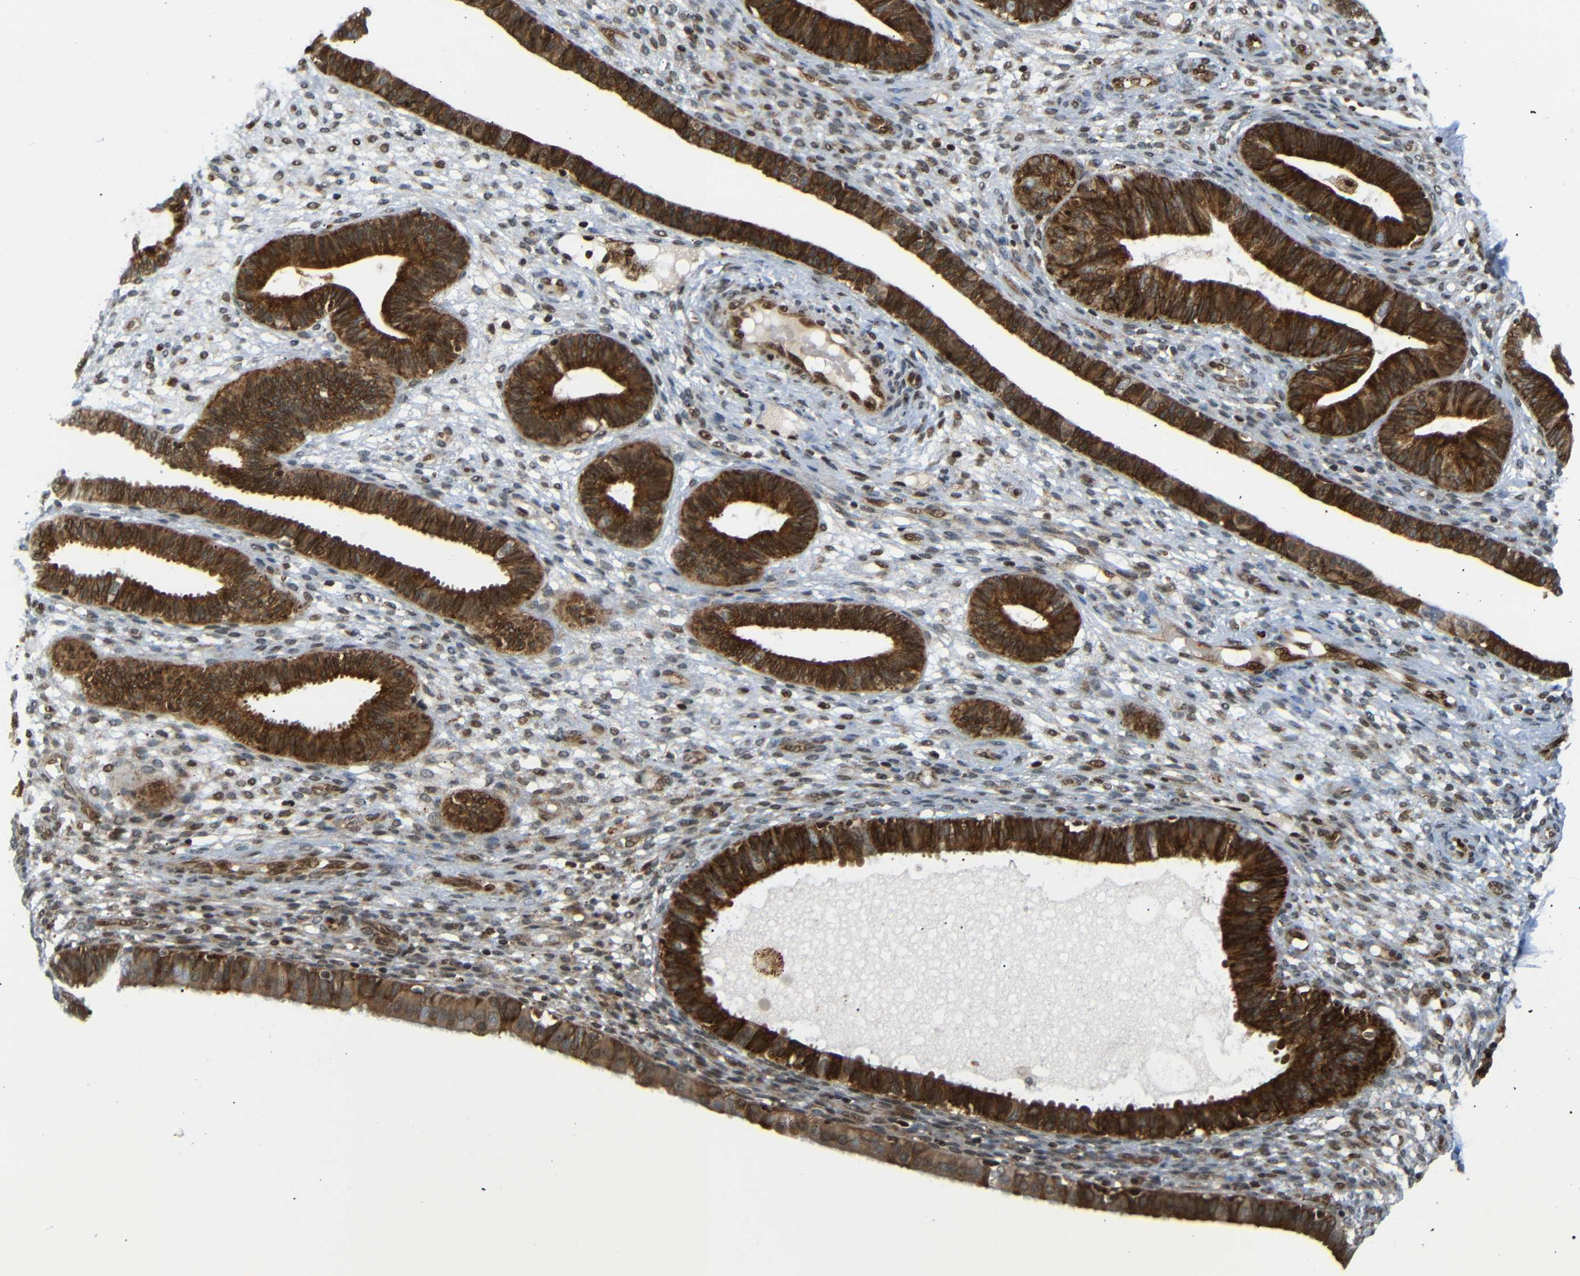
{"staining": {"intensity": "moderate", "quantity": "25%-75%", "location": "nuclear"}, "tissue": "endometrium", "cell_type": "Cells in endometrial stroma", "image_type": "normal", "snomed": [{"axis": "morphology", "description": "Normal tissue, NOS"}, {"axis": "topography", "description": "Endometrium"}], "caption": "The image displays staining of unremarkable endometrium, revealing moderate nuclear protein positivity (brown color) within cells in endometrial stroma.", "gene": "SPCS2", "patient": {"sex": "female", "age": 61}}